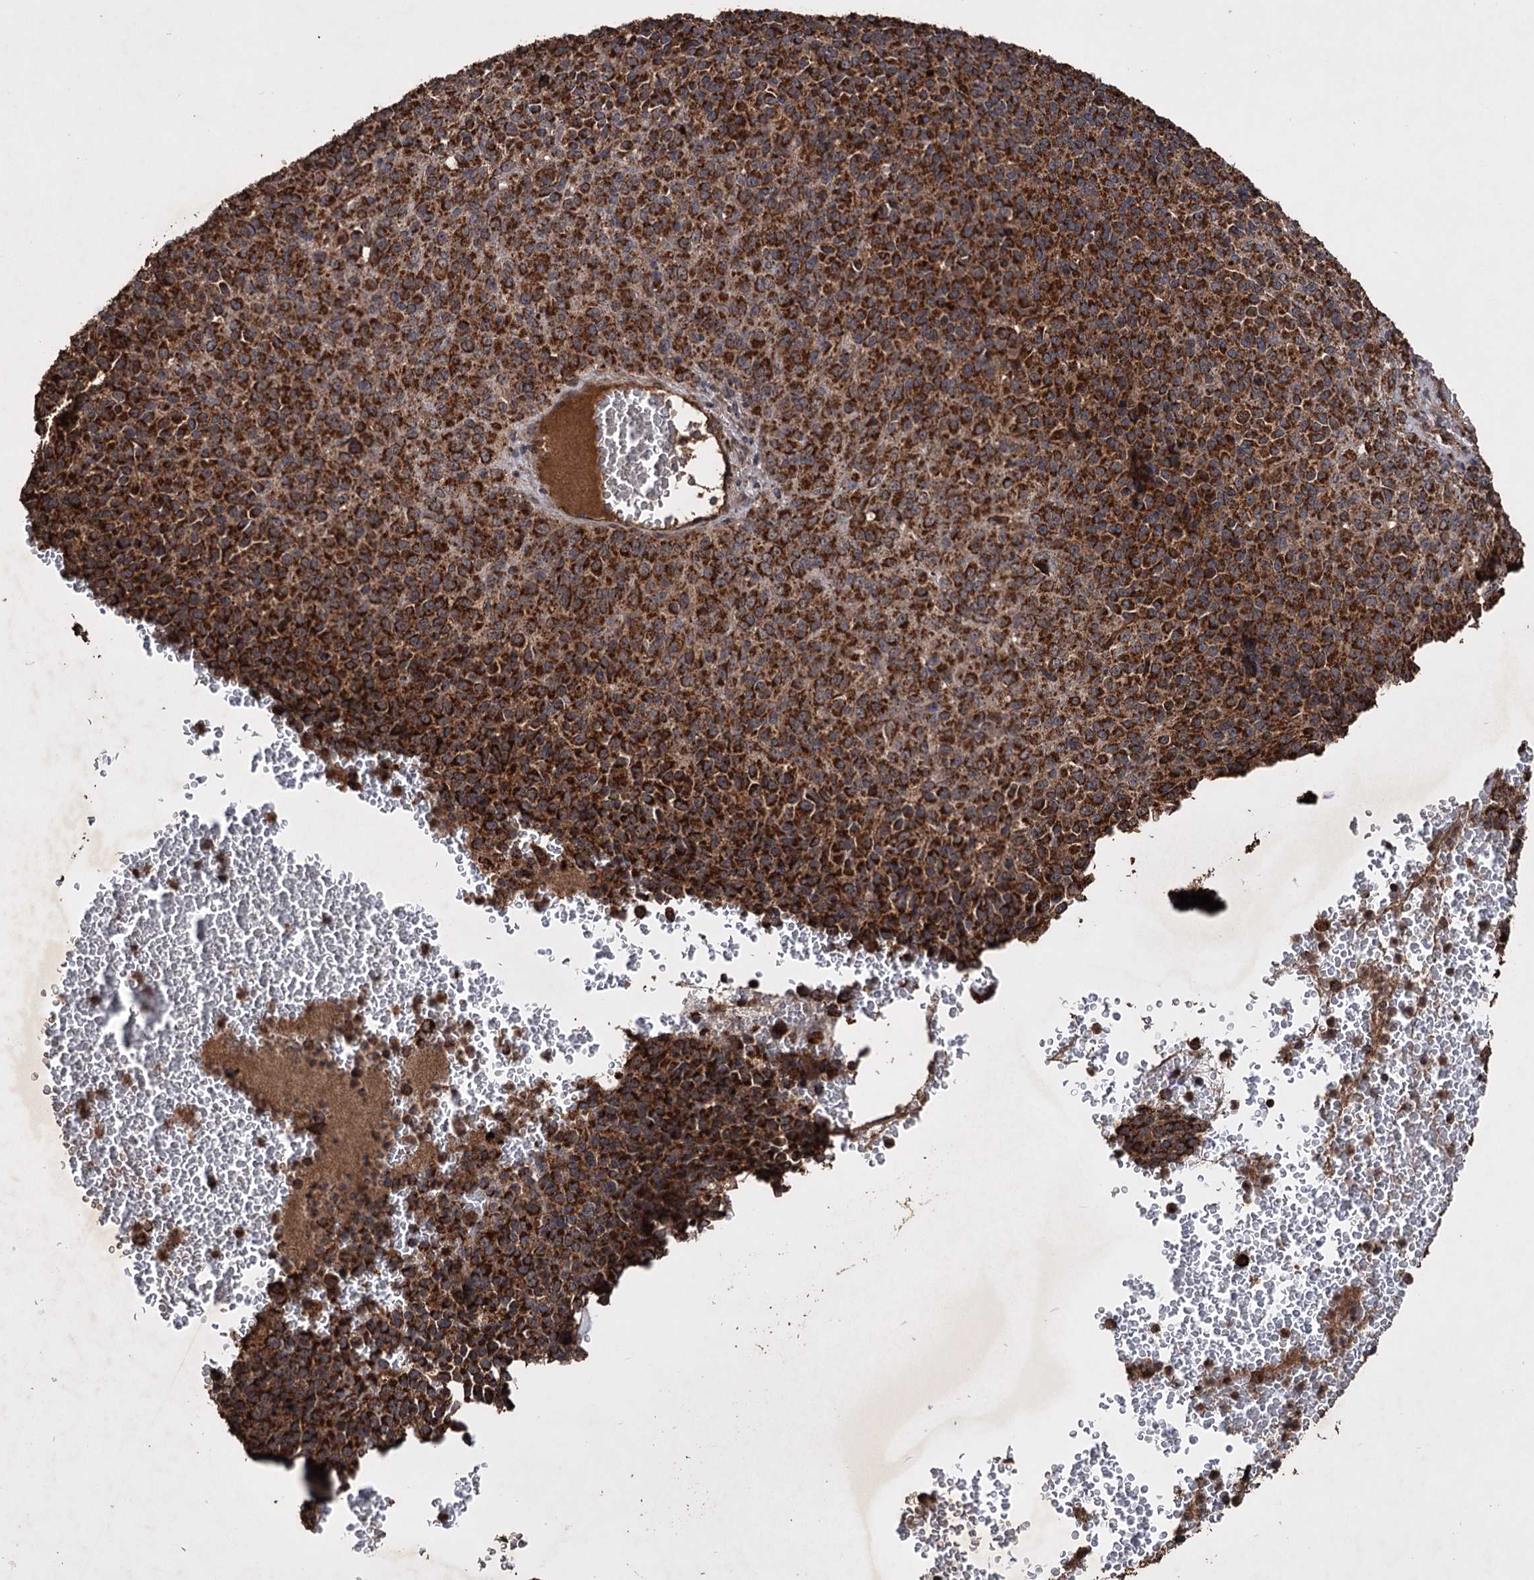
{"staining": {"intensity": "strong", "quantity": ">75%", "location": "cytoplasmic/membranous"}, "tissue": "melanoma", "cell_type": "Tumor cells", "image_type": "cancer", "snomed": [{"axis": "morphology", "description": "Malignant melanoma, Metastatic site"}, {"axis": "topography", "description": "Brain"}], "caption": "Melanoma stained with immunohistochemistry (IHC) reveals strong cytoplasmic/membranous staining in about >75% of tumor cells. Ihc stains the protein in brown and the nuclei are stained blue.", "gene": "IPO4", "patient": {"sex": "female", "age": 56}}